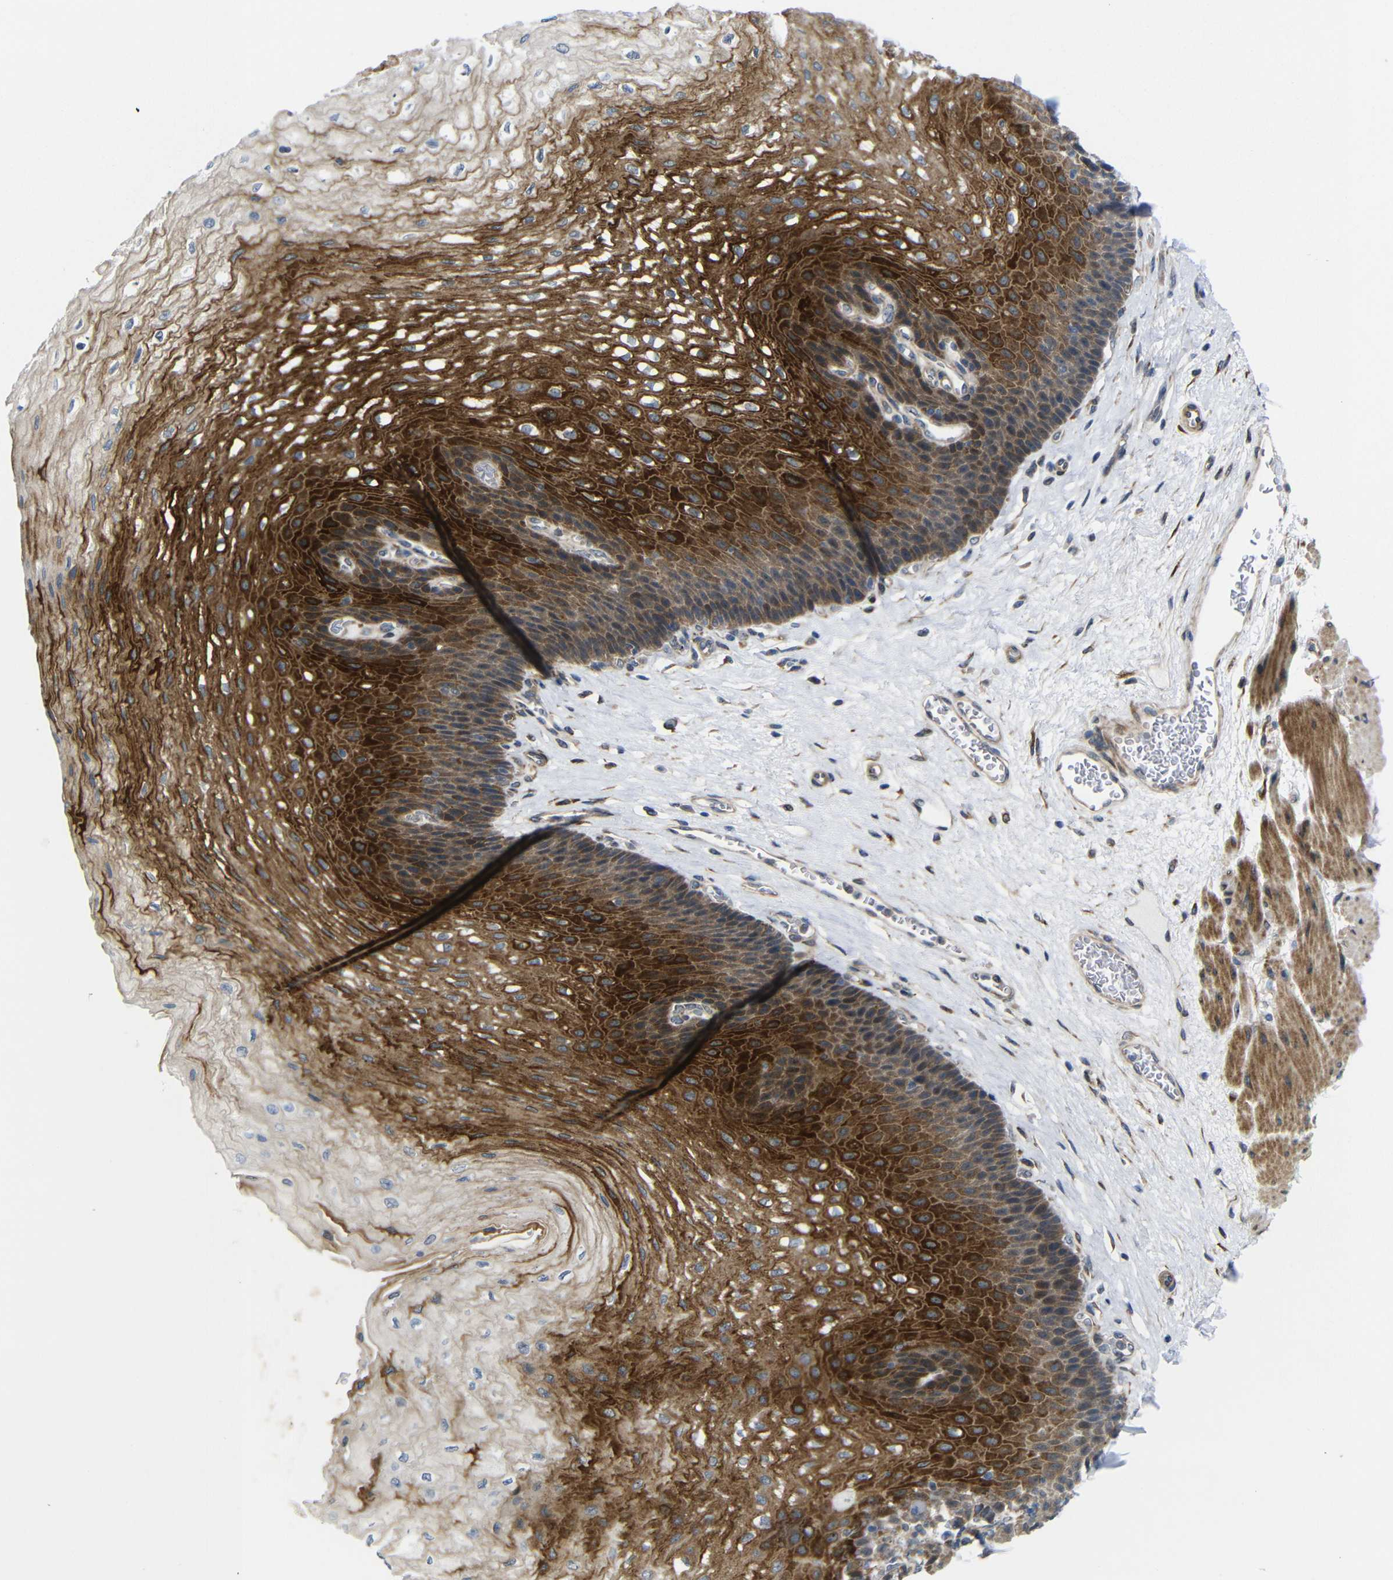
{"staining": {"intensity": "strong", "quantity": ">75%", "location": "cytoplasmic/membranous"}, "tissue": "esophagus", "cell_type": "Squamous epithelial cells", "image_type": "normal", "snomed": [{"axis": "morphology", "description": "Normal tissue, NOS"}, {"axis": "topography", "description": "Esophagus"}], "caption": "DAB immunohistochemical staining of unremarkable esophagus reveals strong cytoplasmic/membranous protein positivity in about >75% of squamous epithelial cells.", "gene": "P3H2", "patient": {"sex": "female", "age": 72}}